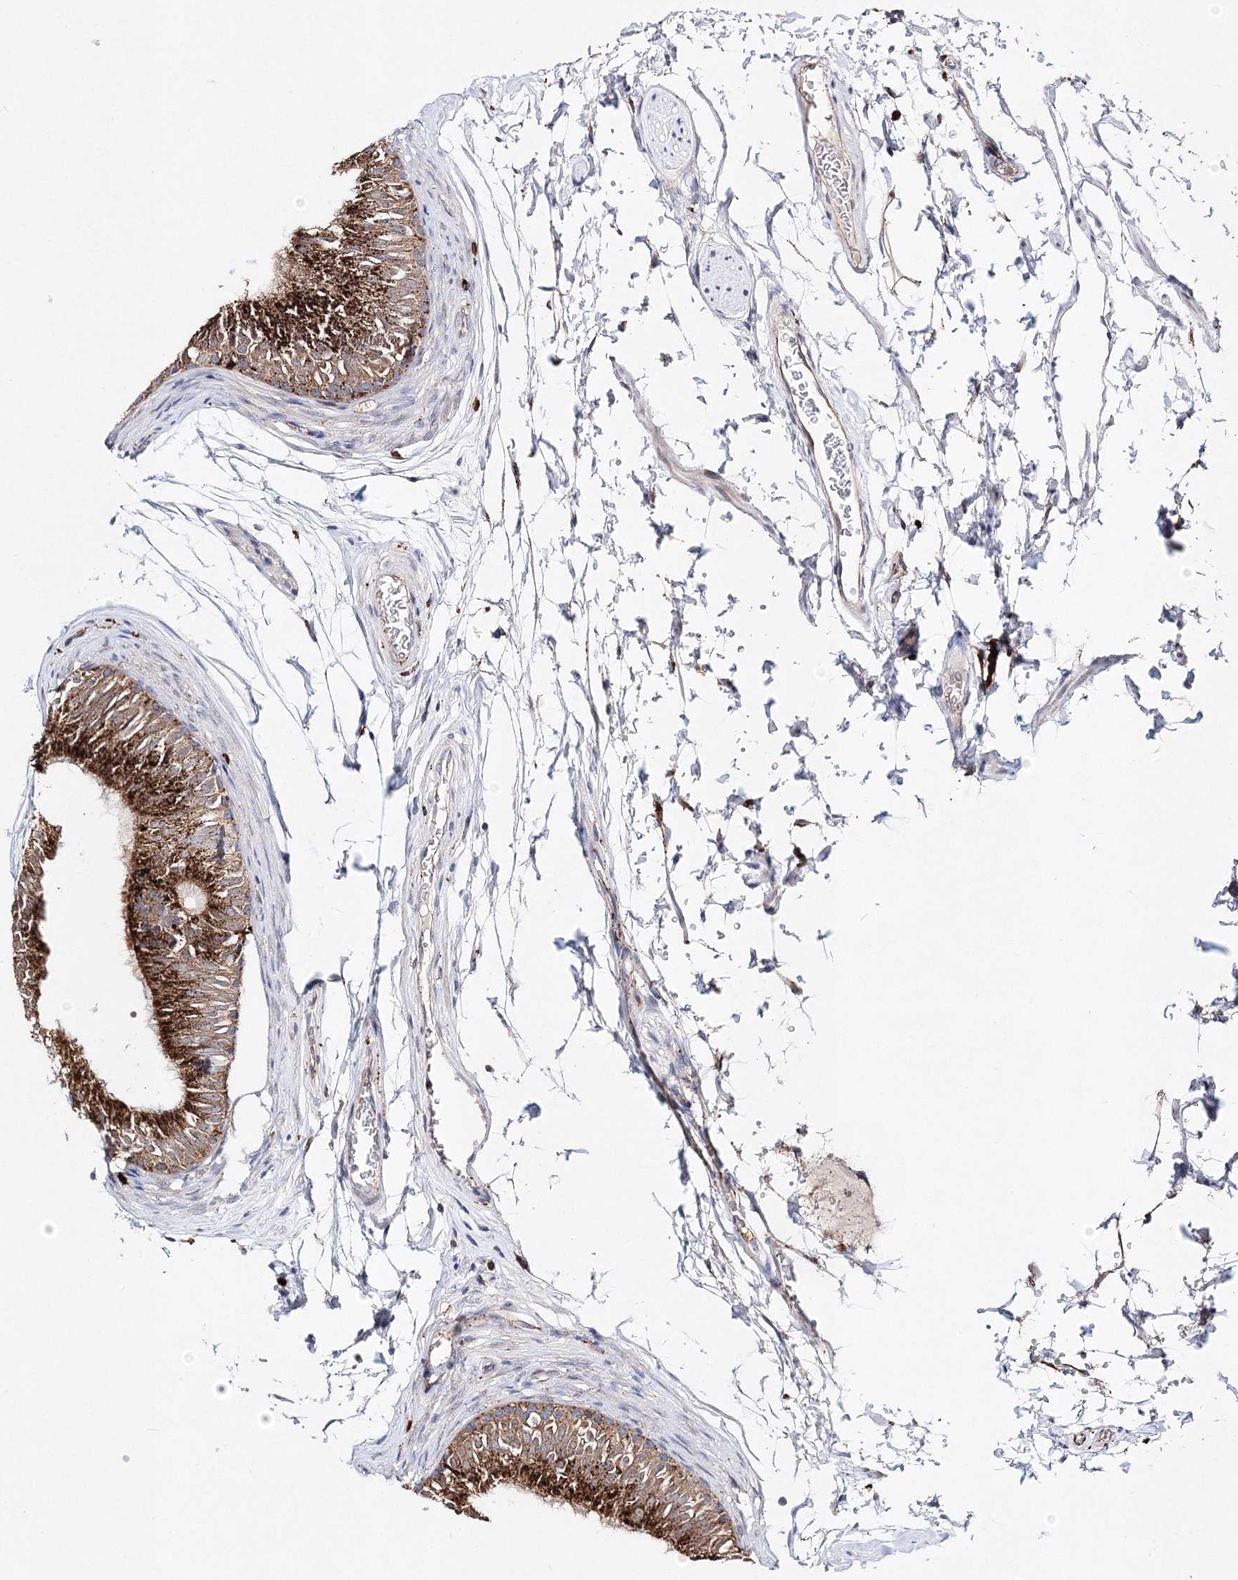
{"staining": {"intensity": "strong", "quantity": ">75%", "location": "cytoplasmic/membranous"}, "tissue": "epididymis", "cell_type": "Glandular cells", "image_type": "normal", "snomed": [{"axis": "morphology", "description": "Normal tissue, NOS"}, {"axis": "topography", "description": "Epididymis"}], "caption": "An image of epididymis stained for a protein shows strong cytoplasmic/membranous brown staining in glandular cells. (Stains: DAB in brown, nuclei in blue, Microscopy: brightfield microscopy at high magnification).", "gene": "C3orf38", "patient": {"sex": "male", "age": 36}}